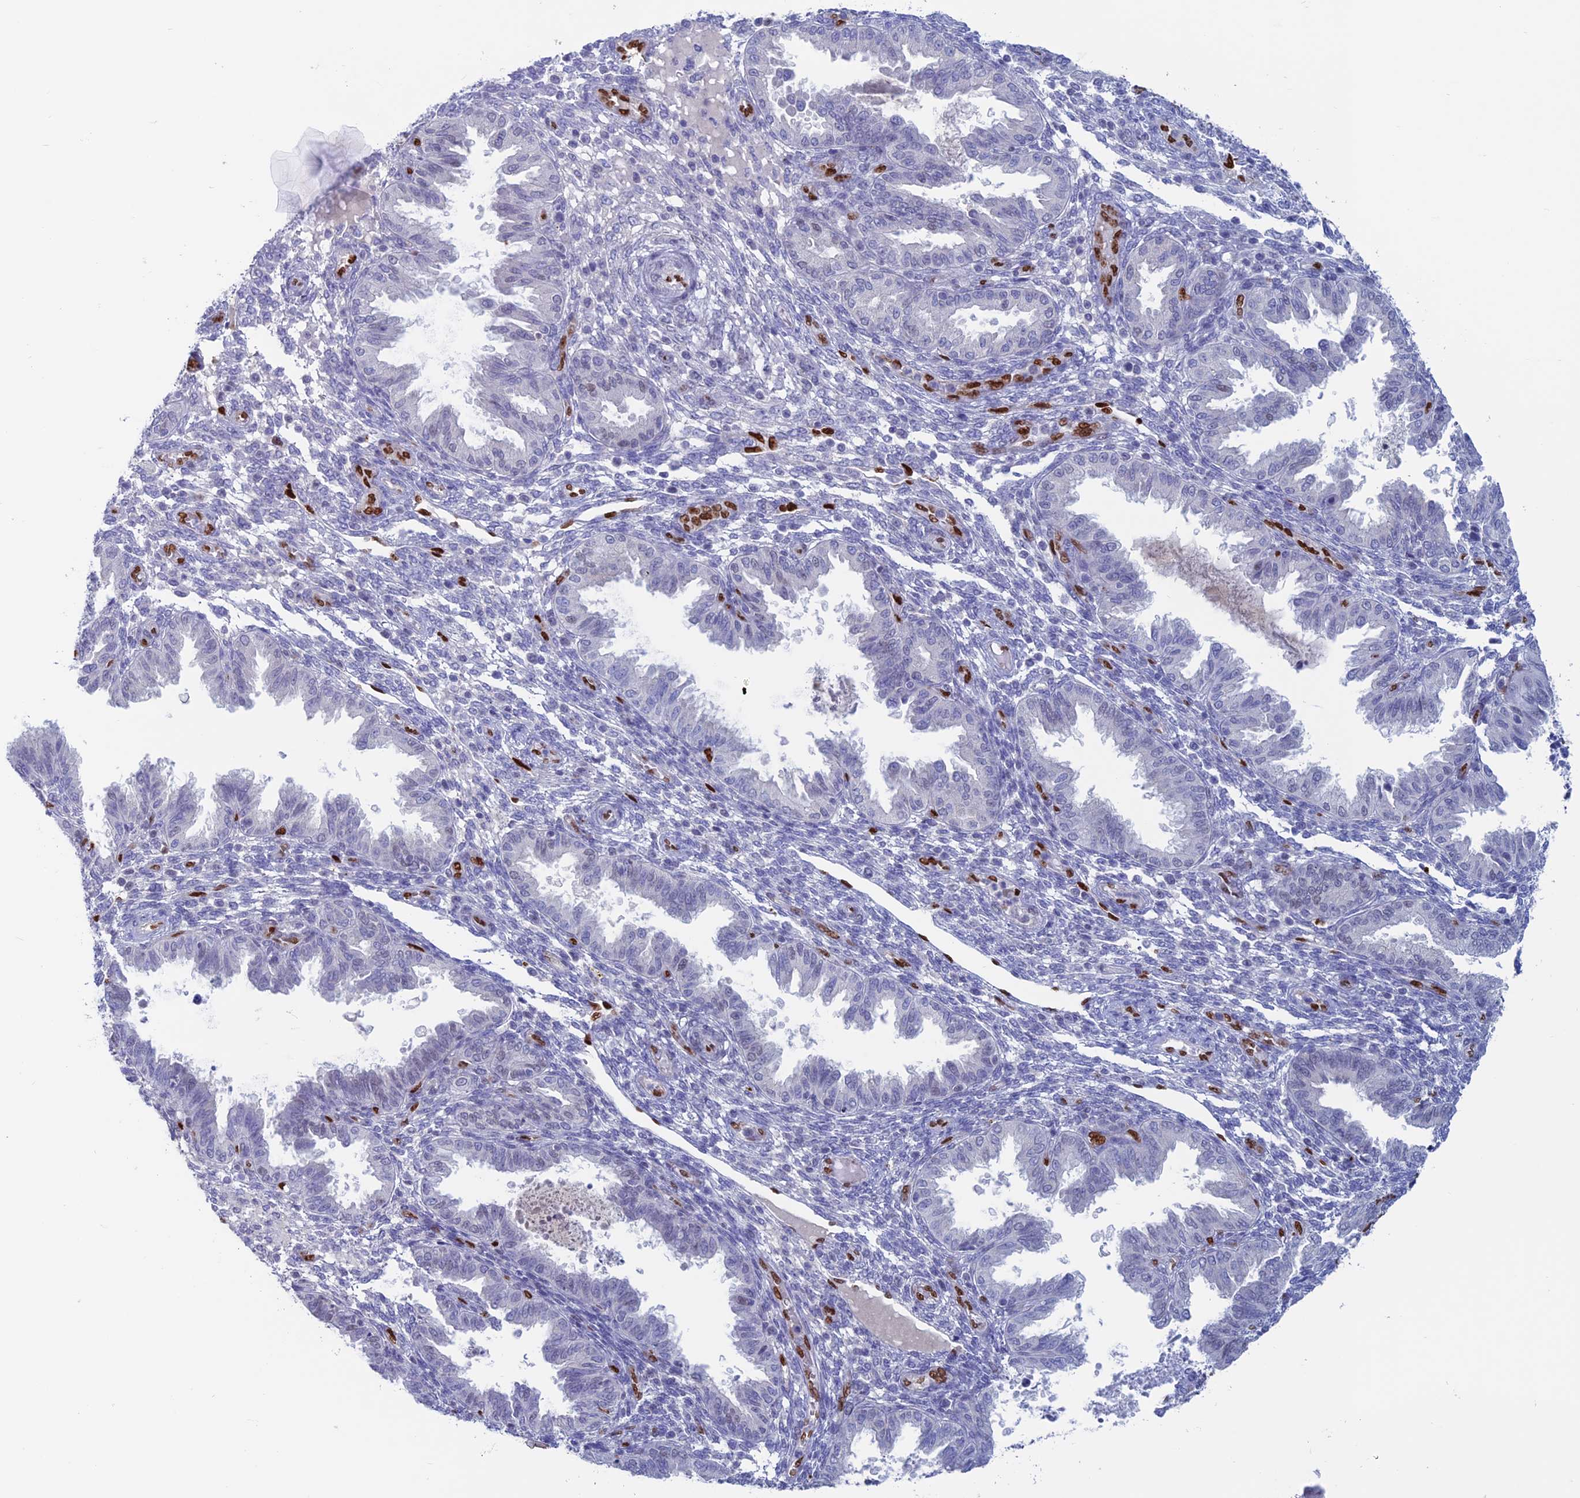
{"staining": {"intensity": "negative", "quantity": "none", "location": "none"}, "tissue": "endometrium", "cell_type": "Cells in endometrial stroma", "image_type": "normal", "snomed": [{"axis": "morphology", "description": "Normal tissue, NOS"}, {"axis": "topography", "description": "Endometrium"}], "caption": "Histopathology image shows no significant protein staining in cells in endometrial stroma of normal endometrium.", "gene": "NOL4L", "patient": {"sex": "female", "age": 33}}